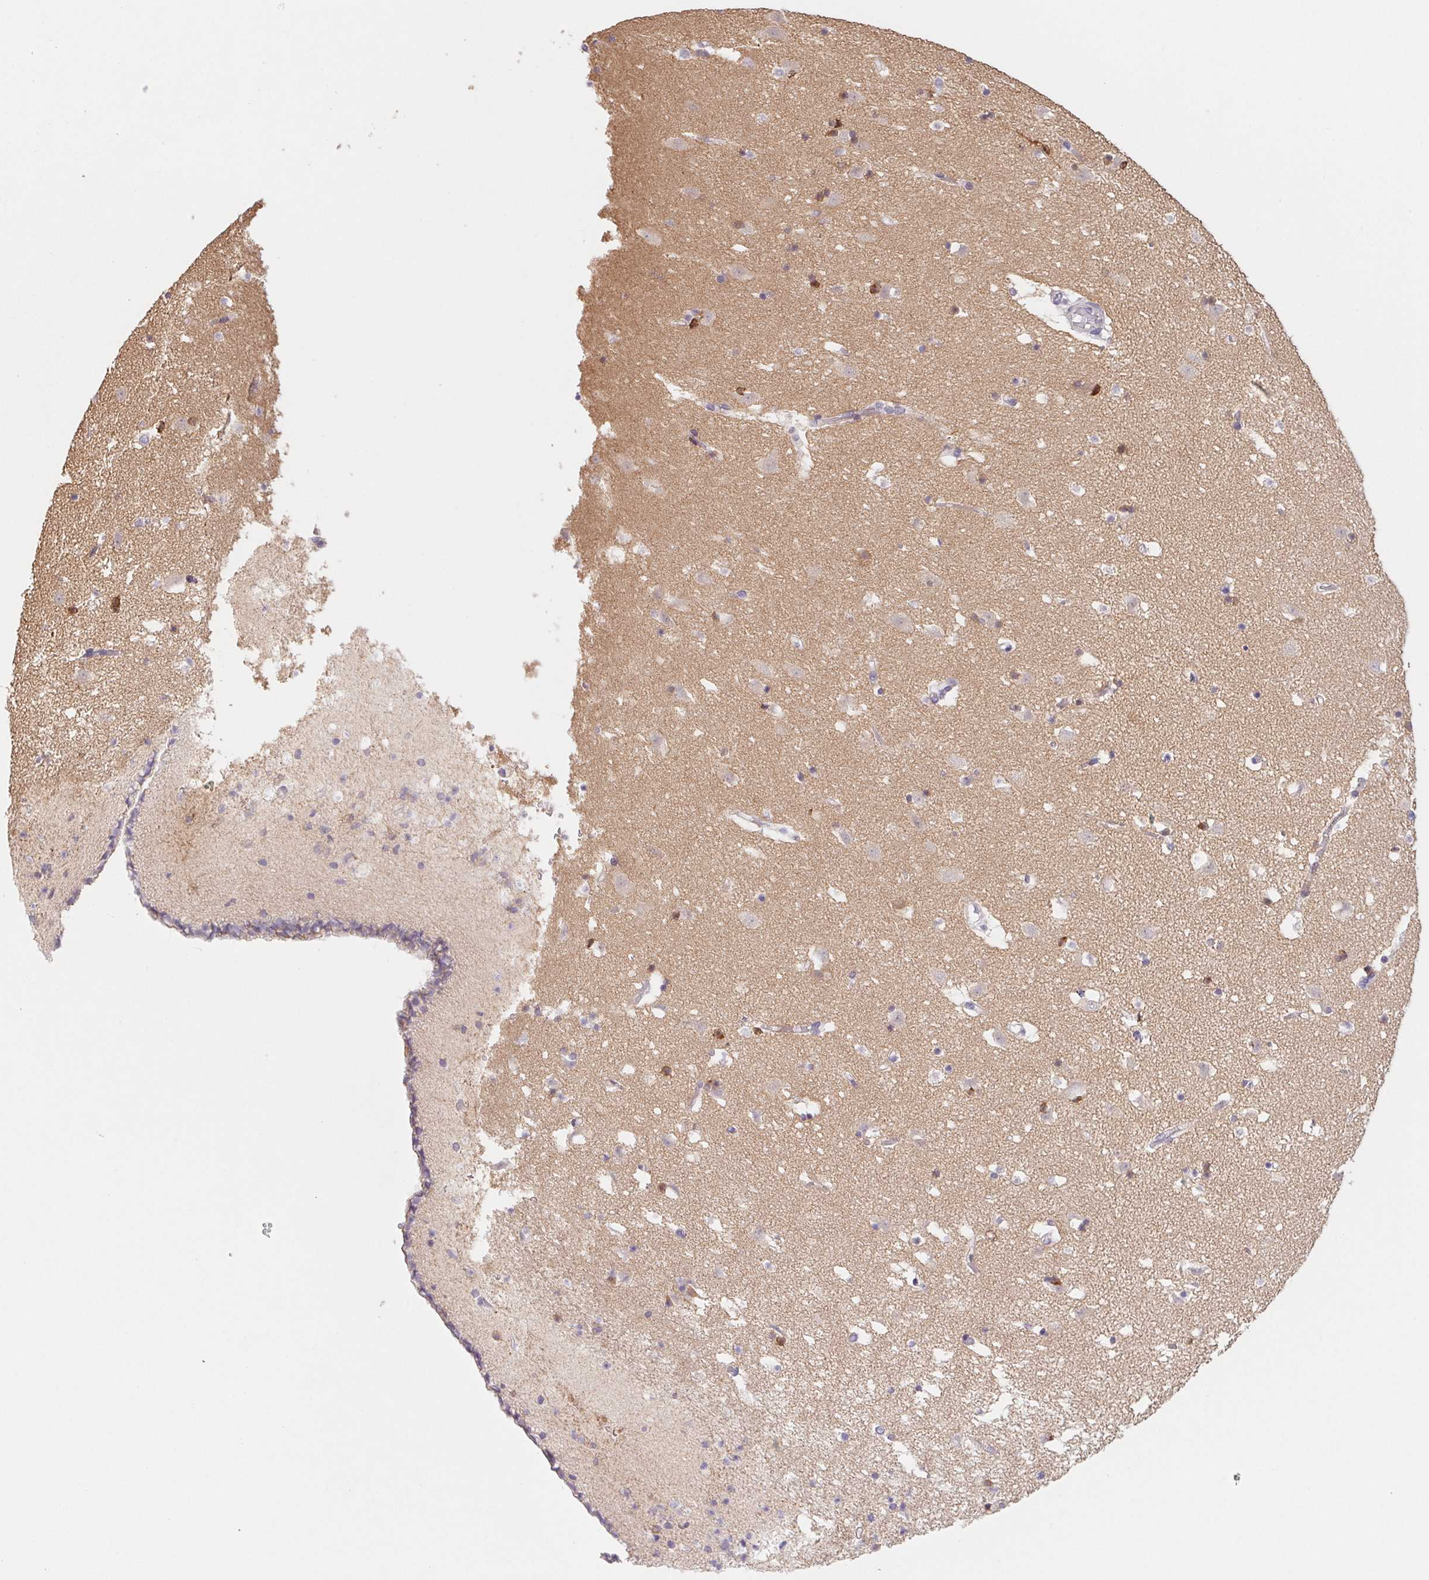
{"staining": {"intensity": "moderate", "quantity": "<25%", "location": "cytoplasmic/membranous,nuclear"}, "tissue": "caudate", "cell_type": "Glial cells", "image_type": "normal", "snomed": [{"axis": "morphology", "description": "Normal tissue, NOS"}, {"axis": "topography", "description": "Lateral ventricle wall"}], "caption": "Brown immunohistochemical staining in normal human caudate displays moderate cytoplasmic/membranous,nuclear expression in about <25% of glial cells. (DAB IHC with brightfield microscopy, high magnification).", "gene": "CTNND2", "patient": {"sex": "female", "age": 42}}